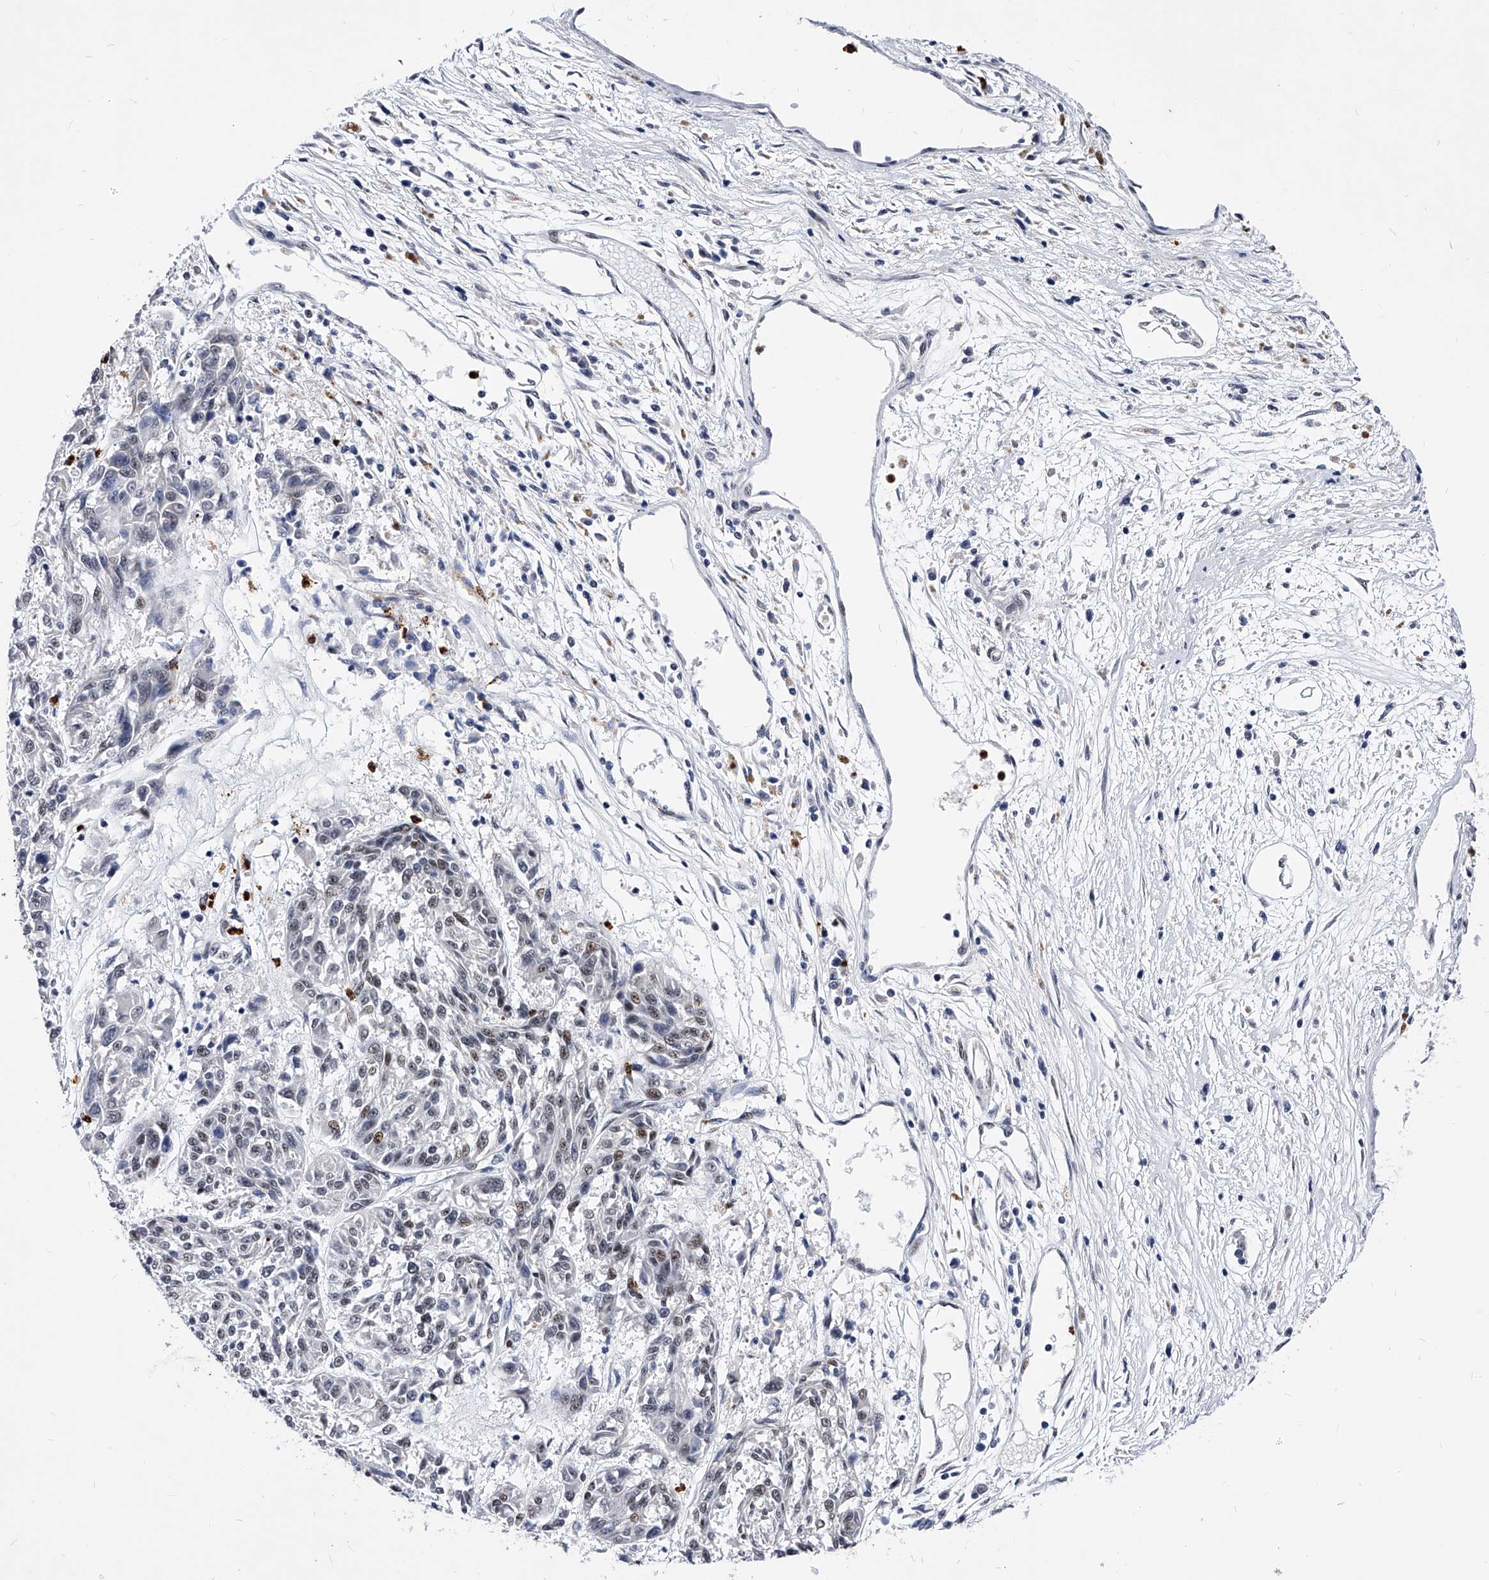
{"staining": {"intensity": "weak", "quantity": ">75%", "location": "nuclear"}, "tissue": "melanoma", "cell_type": "Tumor cells", "image_type": "cancer", "snomed": [{"axis": "morphology", "description": "Malignant melanoma, NOS"}, {"axis": "topography", "description": "Skin"}], "caption": "Malignant melanoma was stained to show a protein in brown. There is low levels of weak nuclear expression in about >75% of tumor cells.", "gene": "TESK2", "patient": {"sex": "male", "age": 53}}